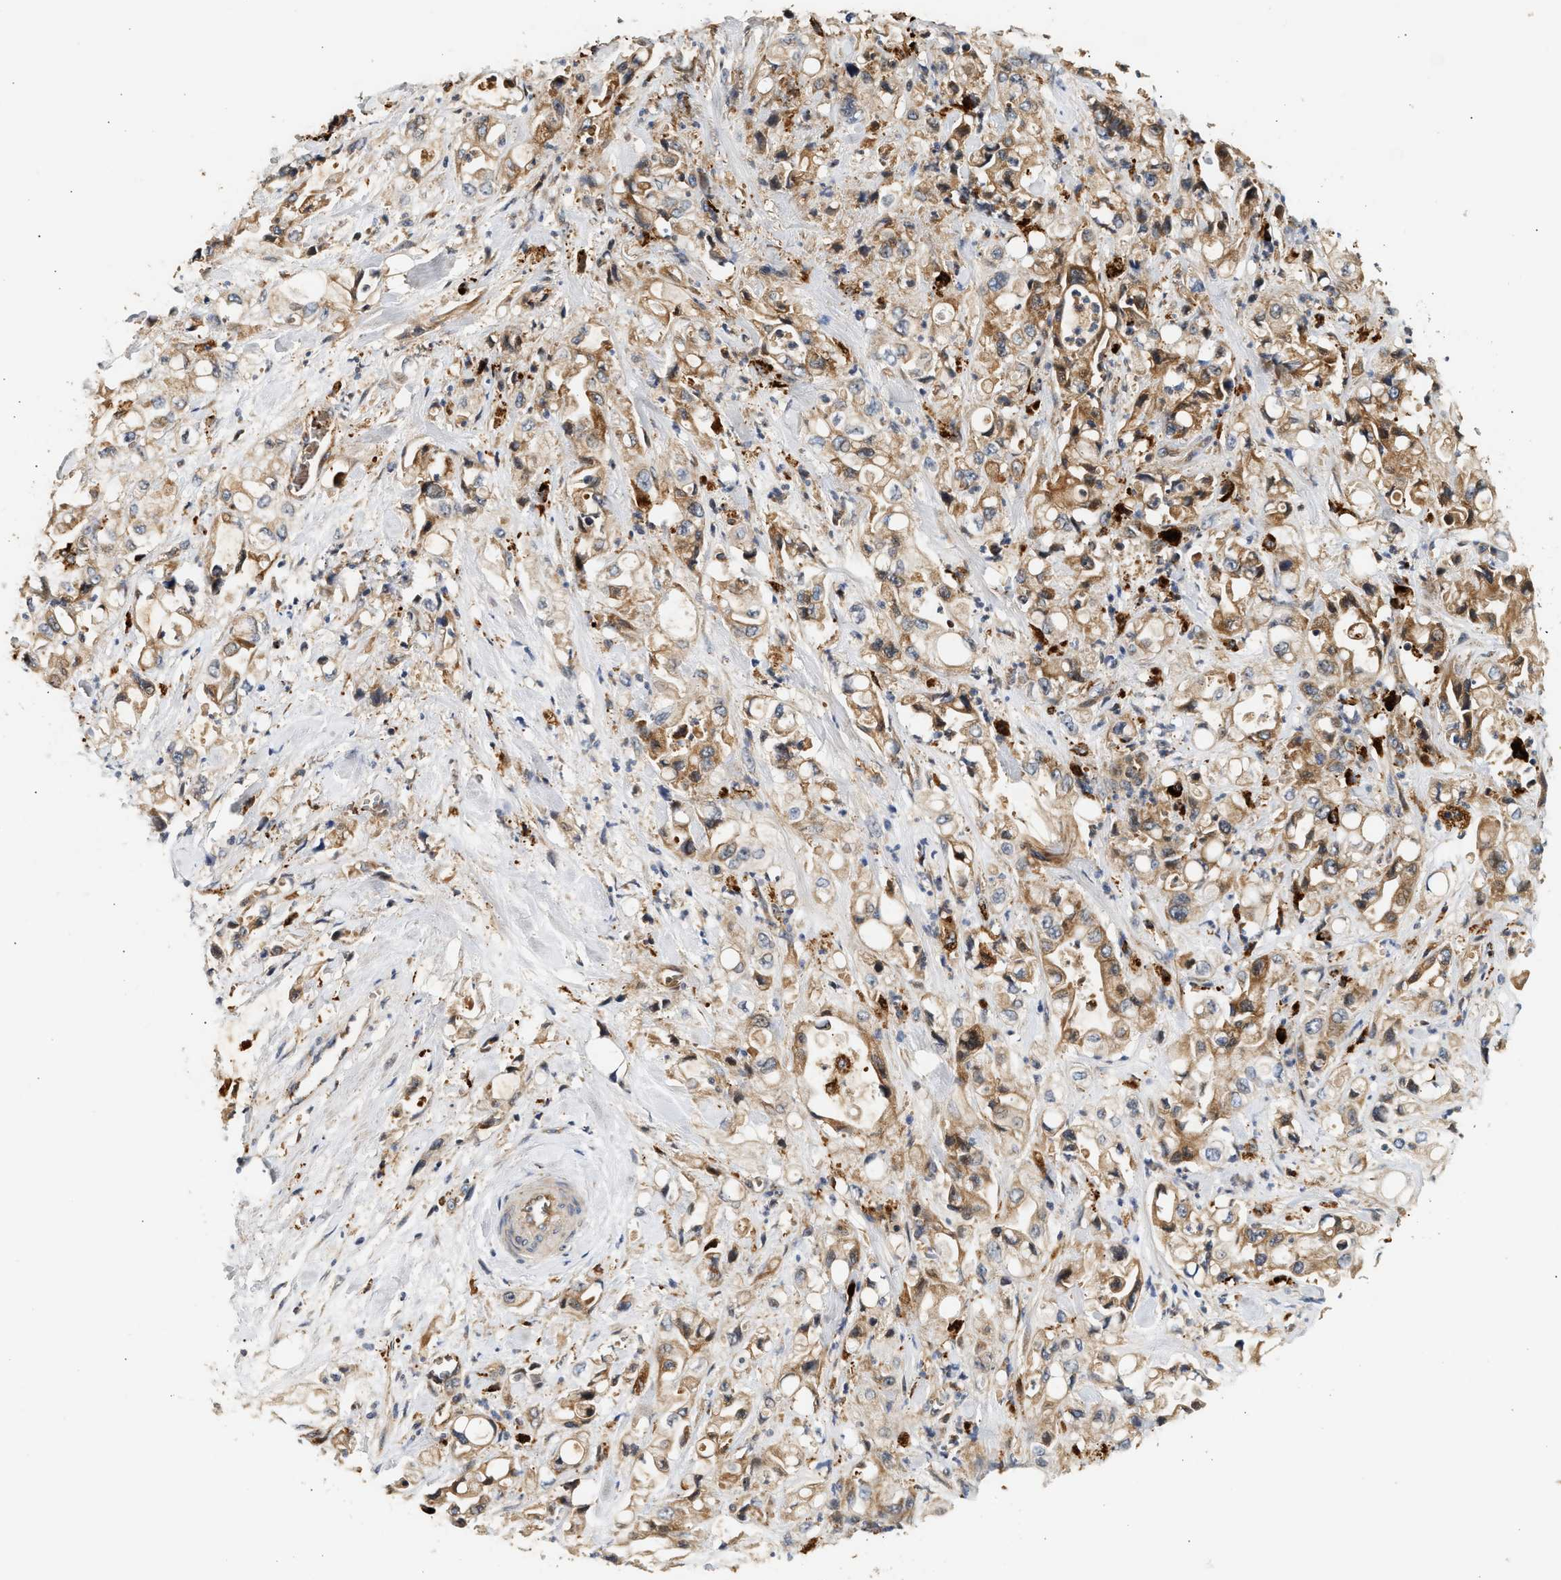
{"staining": {"intensity": "moderate", "quantity": ">75%", "location": "cytoplasmic/membranous"}, "tissue": "pancreatic cancer", "cell_type": "Tumor cells", "image_type": "cancer", "snomed": [{"axis": "morphology", "description": "Adenocarcinoma, NOS"}, {"axis": "topography", "description": "Pancreas"}], "caption": "Approximately >75% of tumor cells in human pancreatic cancer show moderate cytoplasmic/membranous protein expression as visualized by brown immunohistochemical staining.", "gene": "PLD3", "patient": {"sex": "male", "age": 70}}